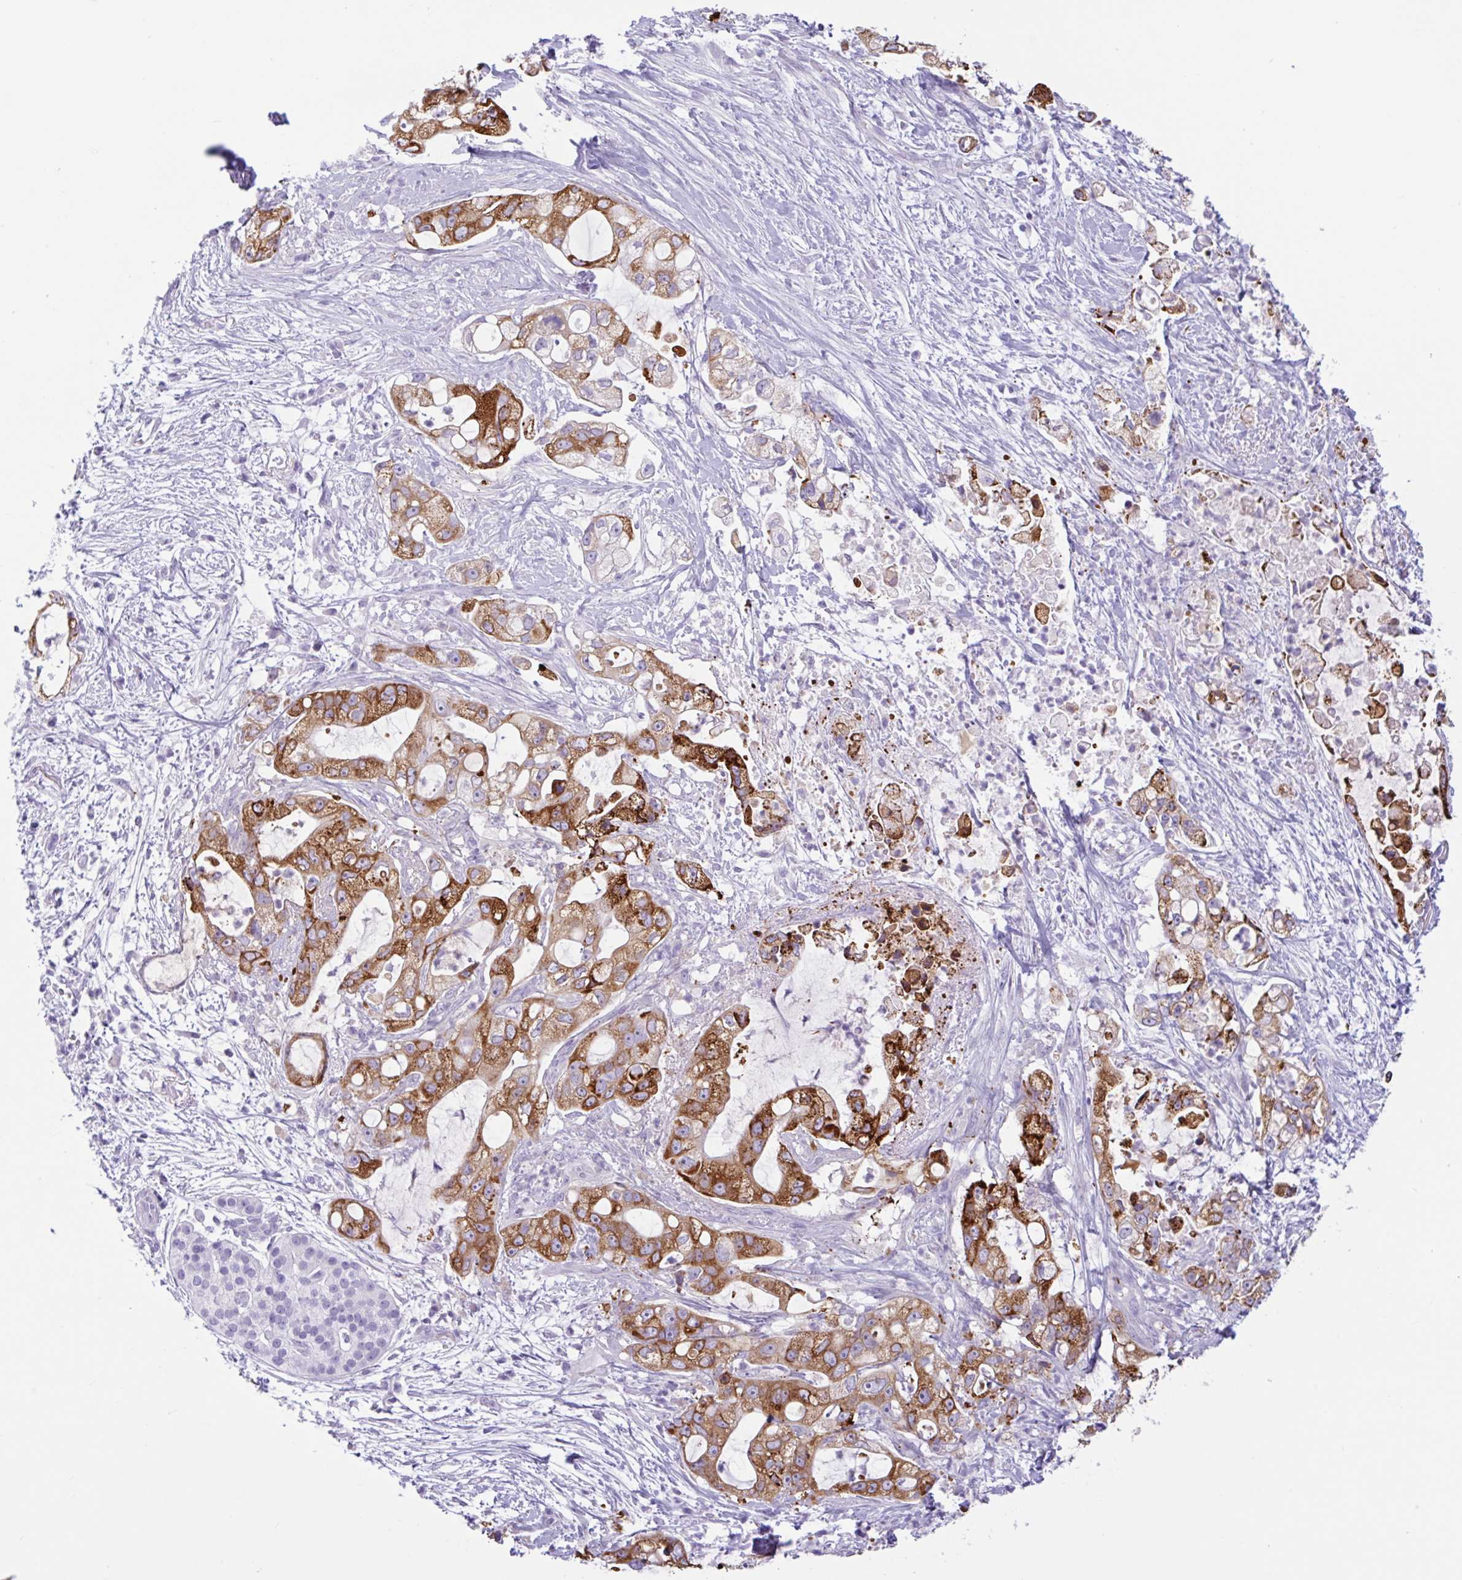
{"staining": {"intensity": "moderate", "quantity": ">75%", "location": "cytoplasmic/membranous"}, "tissue": "pancreatic cancer", "cell_type": "Tumor cells", "image_type": "cancer", "snomed": [{"axis": "morphology", "description": "Adenocarcinoma, NOS"}, {"axis": "topography", "description": "Pancreas"}], "caption": "Tumor cells exhibit medium levels of moderate cytoplasmic/membranous expression in about >75% of cells in pancreatic adenocarcinoma. Using DAB (brown) and hematoxylin (blue) stains, captured at high magnification using brightfield microscopy.", "gene": "CTSE", "patient": {"sex": "female", "age": 69}}